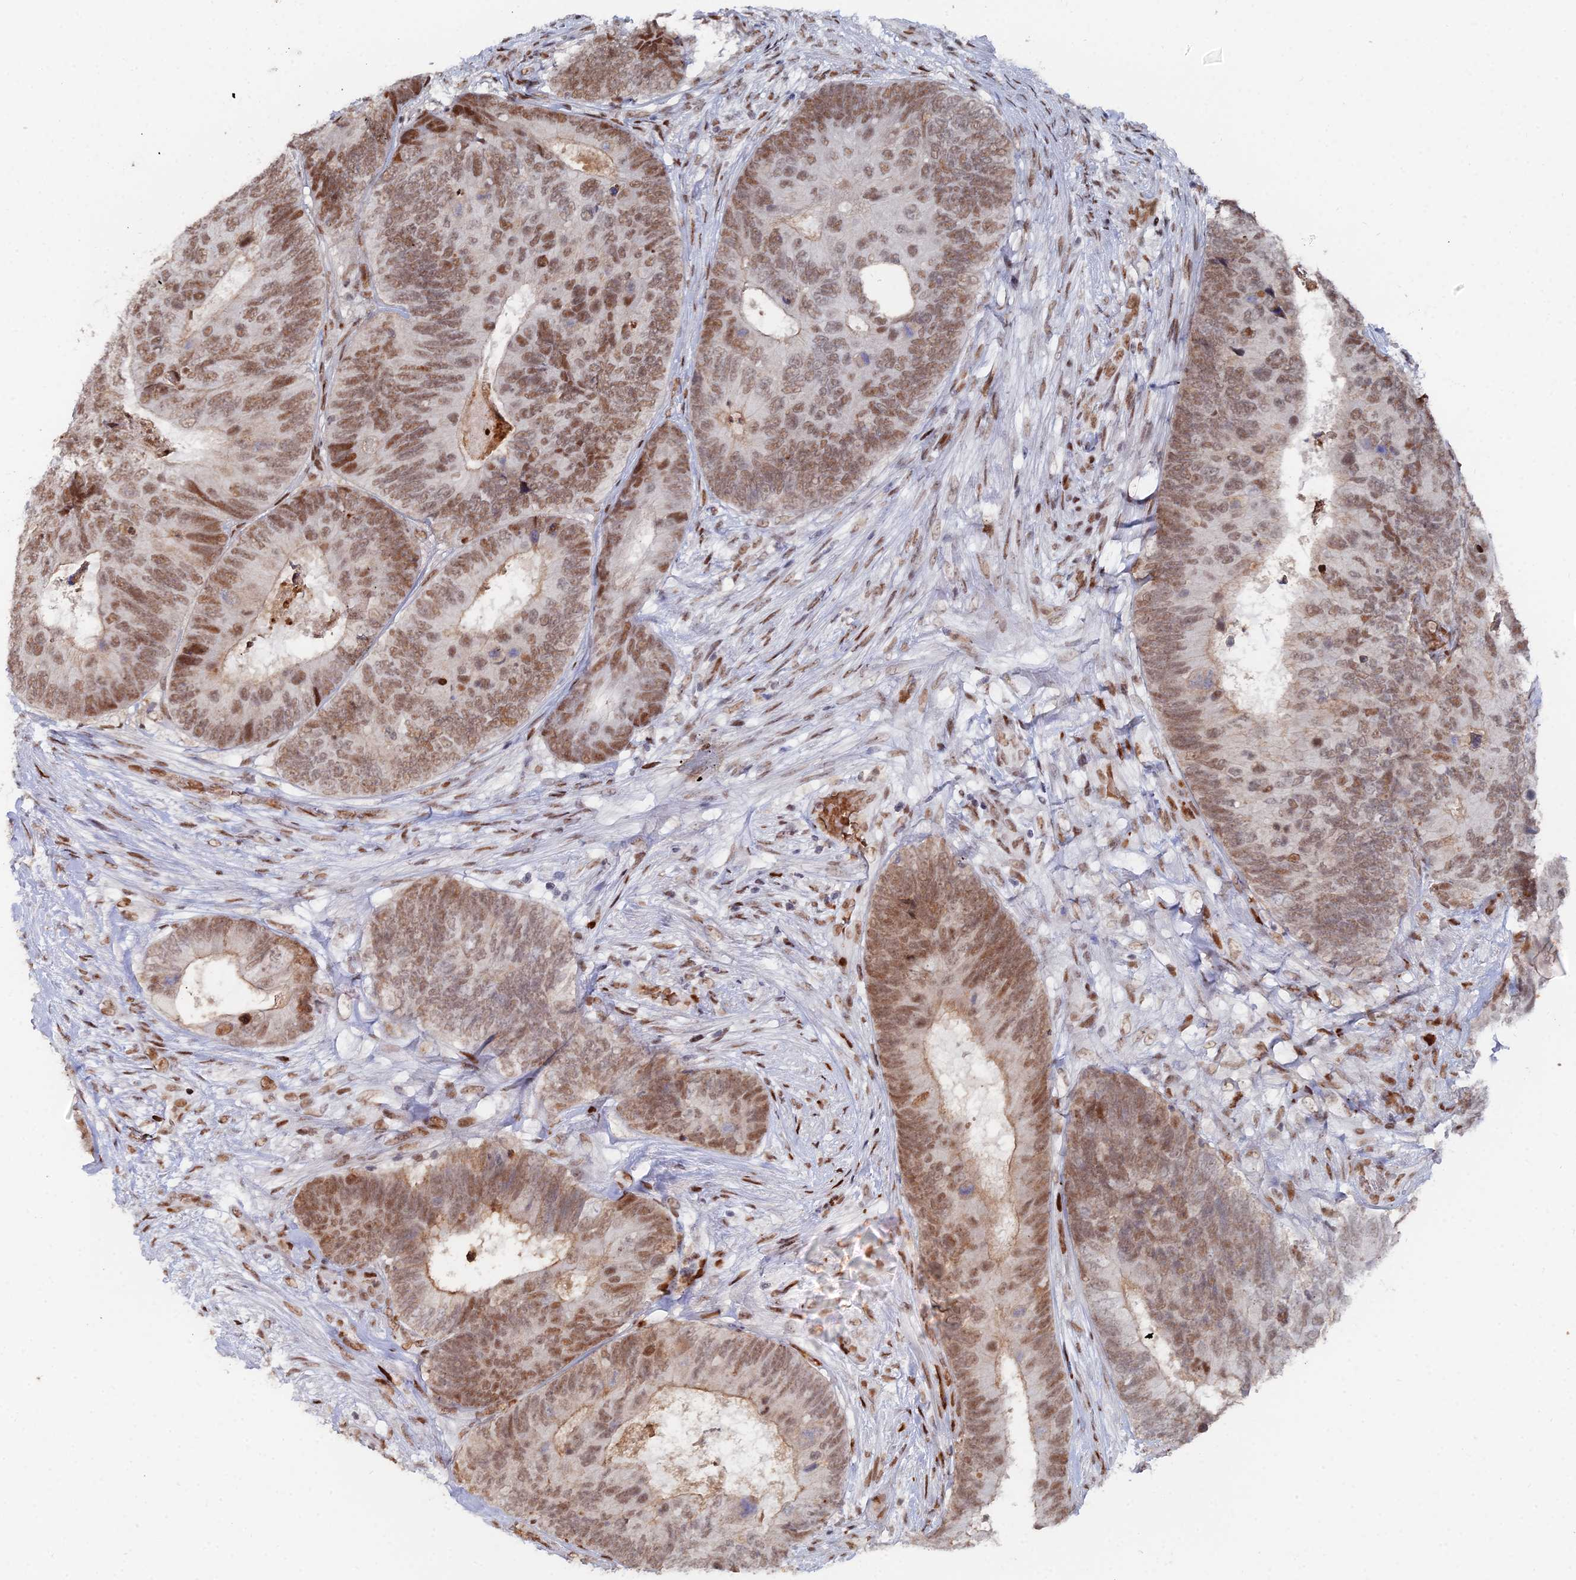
{"staining": {"intensity": "moderate", "quantity": ">75%", "location": "cytoplasmic/membranous,nuclear"}, "tissue": "colorectal cancer", "cell_type": "Tumor cells", "image_type": "cancer", "snomed": [{"axis": "morphology", "description": "Adenocarcinoma, NOS"}, {"axis": "topography", "description": "Colon"}], "caption": "Protein staining of colorectal cancer (adenocarcinoma) tissue displays moderate cytoplasmic/membranous and nuclear positivity in approximately >75% of tumor cells. Immunohistochemistry stains the protein in brown and the nuclei are stained blue.", "gene": "GSC2", "patient": {"sex": "female", "age": 67}}